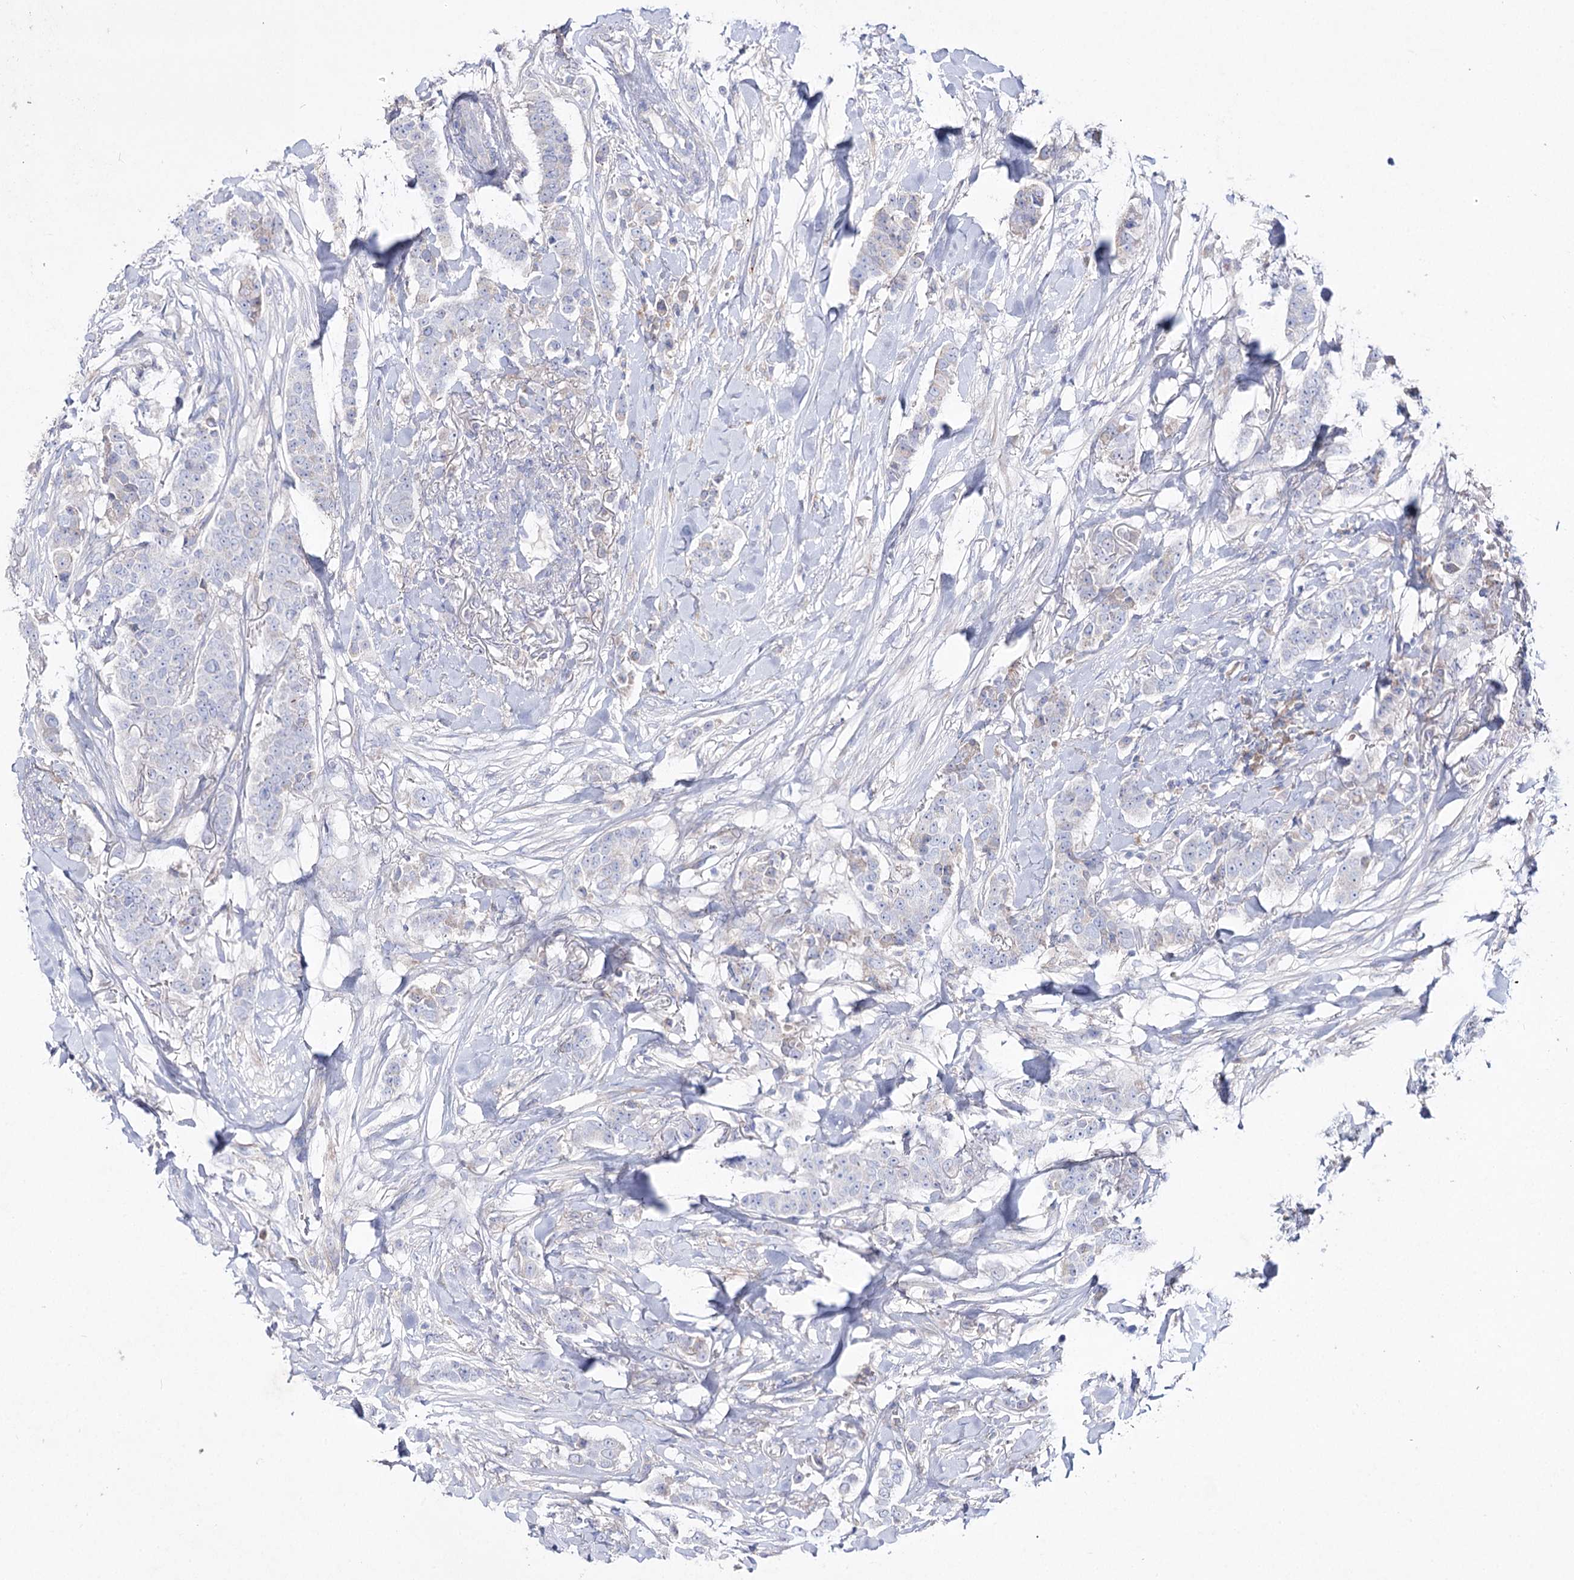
{"staining": {"intensity": "negative", "quantity": "none", "location": "none"}, "tissue": "breast cancer", "cell_type": "Tumor cells", "image_type": "cancer", "snomed": [{"axis": "morphology", "description": "Duct carcinoma"}, {"axis": "topography", "description": "Breast"}], "caption": "Immunohistochemistry (IHC) micrograph of neoplastic tissue: human breast infiltrating ductal carcinoma stained with DAB demonstrates no significant protein expression in tumor cells. (Immunohistochemistry (IHC), brightfield microscopy, high magnification).", "gene": "NAGLU", "patient": {"sex": "female", "age": 40}}